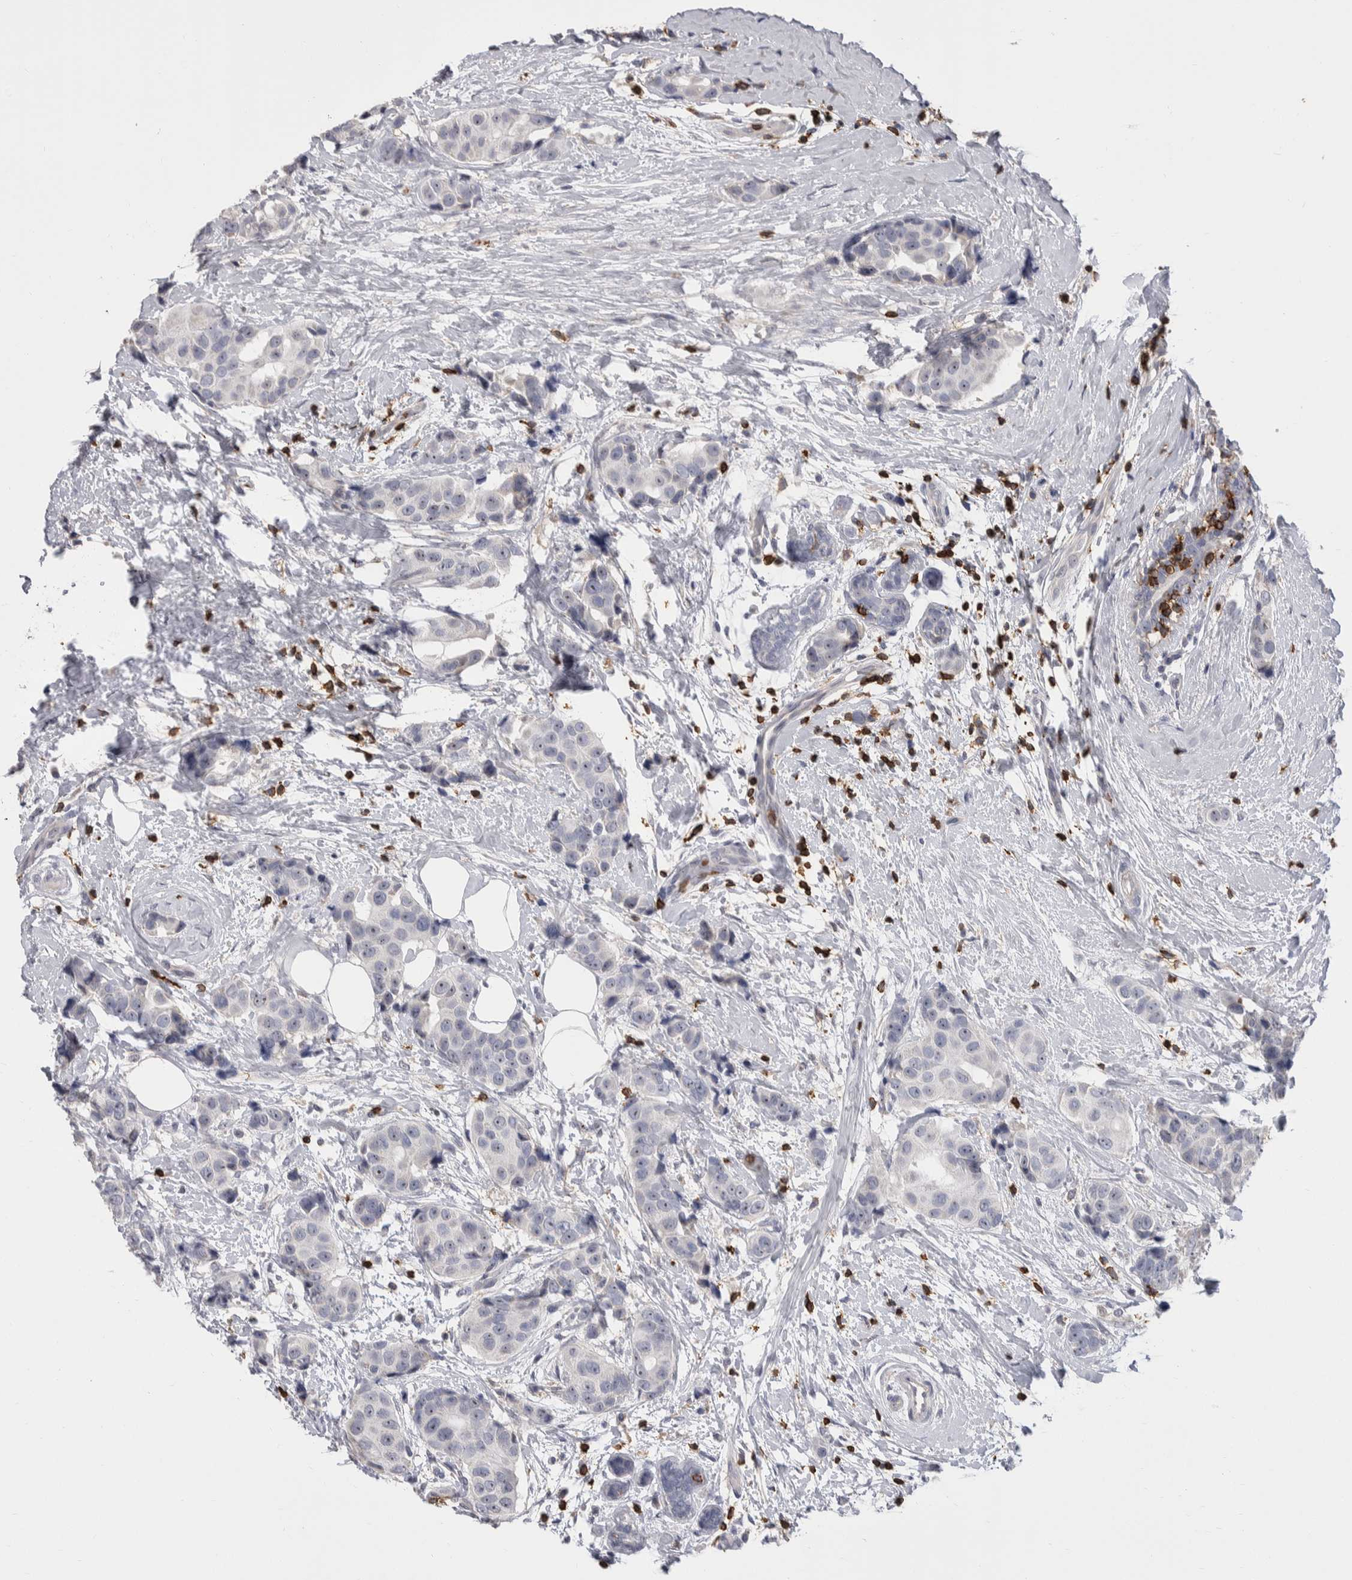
{"staining": {"intensity": "negative", "quantity": "none", "location": "none"}, "tissue": "breast cancer", "cell_type": "Tumor cells", "image_type": "cancer", "snomed": [{"axis": "morphology", "description": "Normal tissue, NOS"}, {"axis": "morphology", "description": "Duct carcinoma"}, {"axis": "topography", "description": "Breast"}], "caption": "Immunohistochemistry (IHC) histopathology image of neoplastic tissue: breast cancer stained with DAB exhibits no significant protein positivity in tumor cells. (Brightfield microscopy of DAB (3,3'-diaminobenzidine) immunohistochemistry (IHC) at high magnification).", "gene": "CEP295NL", "patient": {"sex": "female", "age": 39}}